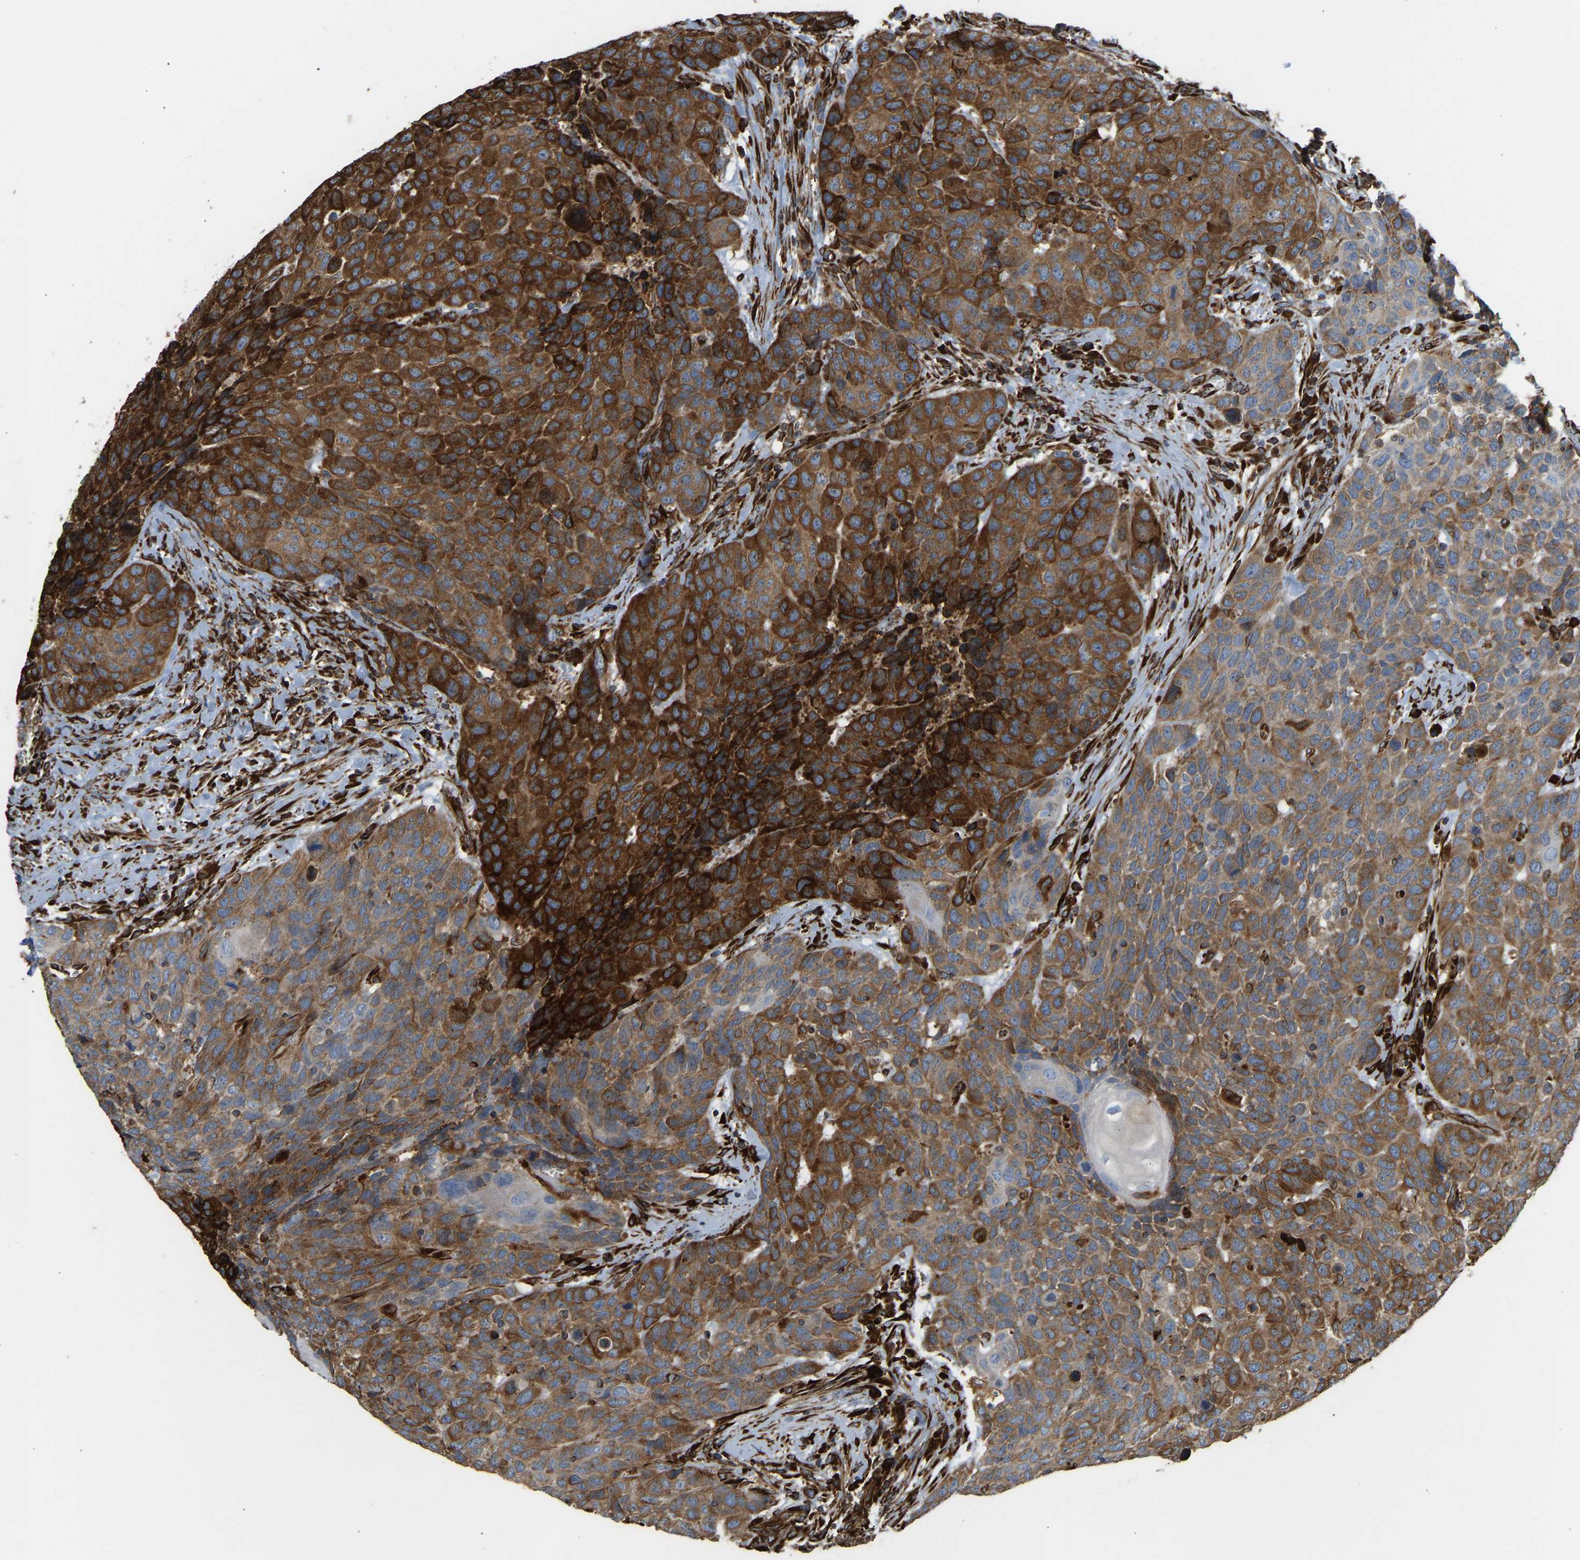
{"staining": {"intensity": "strong", "quantity": ">75%", "location": "cytoplasmic/membranous"}, "tissue": "head and neck cancer", "cell_type": "Tumor cells", "image_type": "cancer", "snomed": [{"axis": "morphology", "description": "Squamous cell carcinoma, NOS"}, {"axis": "topography", "description": "Head-Neck"}], "caption": "Immunohistochemical staining of human head and neck squamous cell carcinoma shows high levels of strong cytoplasmic/membranous protein staining in approximately >75% of tumor cells.", "gene": "BEX3", "patient": {"sex": "male", "age": 66}}